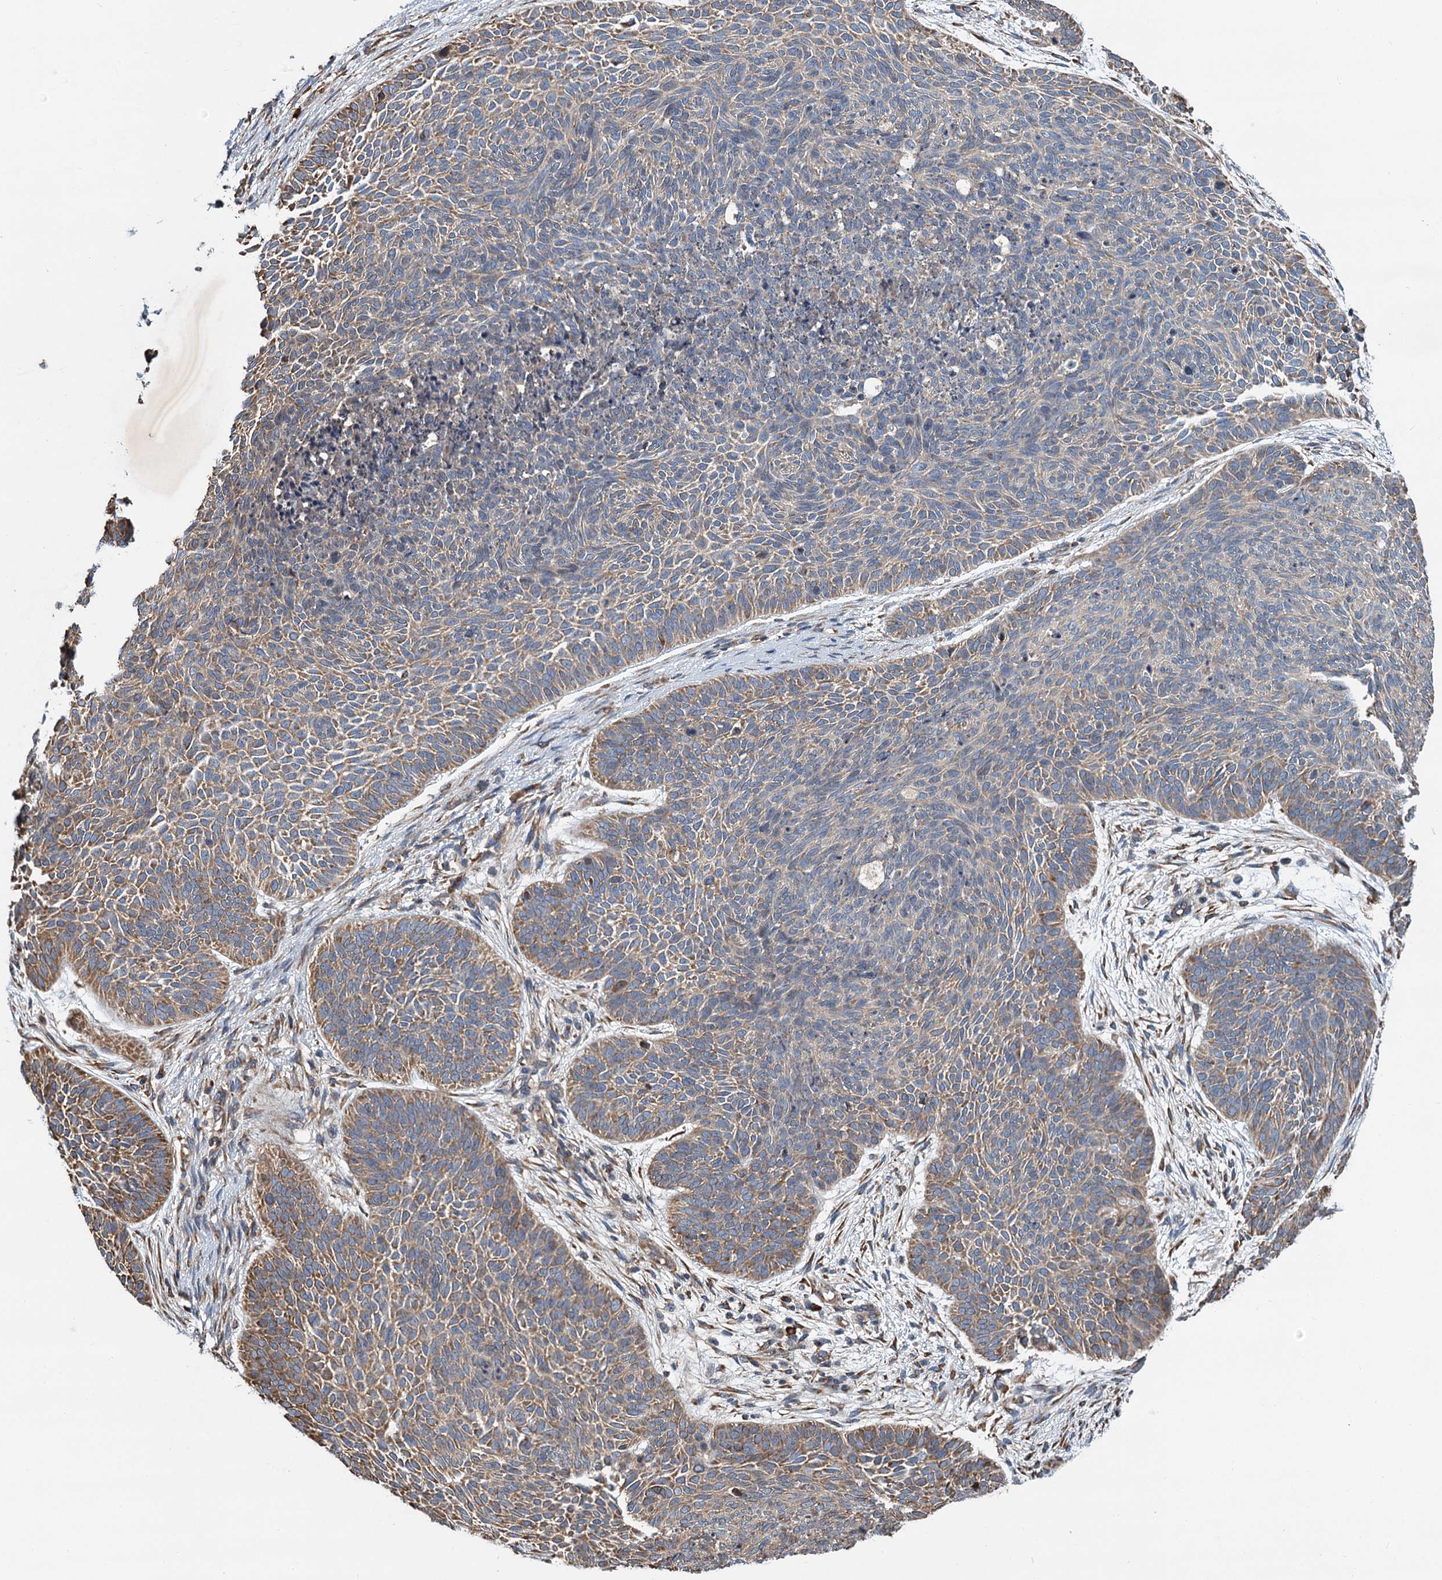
{"staining": {"intensity": "moderate", "quantity": "25%-75%", "location": "cytoplasmic/membranous"}, "tissue": "skin cancer", "cell_type": "Tumor cells", "image_type": "cancer", "snomed": [{"axis": "morphology", "description": "Basal cell carcinoma"}, {"axis": "topography", "description": "Skin"}], "caption": "A micrograph of human skin basal cell carcinoma stained for a protein demonstrates moderate cytoplasmic/membranous brown staining in tumor cells. The staining was performed using DAB (3,3'-diaminobenzidine), with brown indicating positive protein expression. Nuclei are stained blue with hematoxylin.", "gene": "LINS1", "patient": {"sex": "male", "age": 85}}